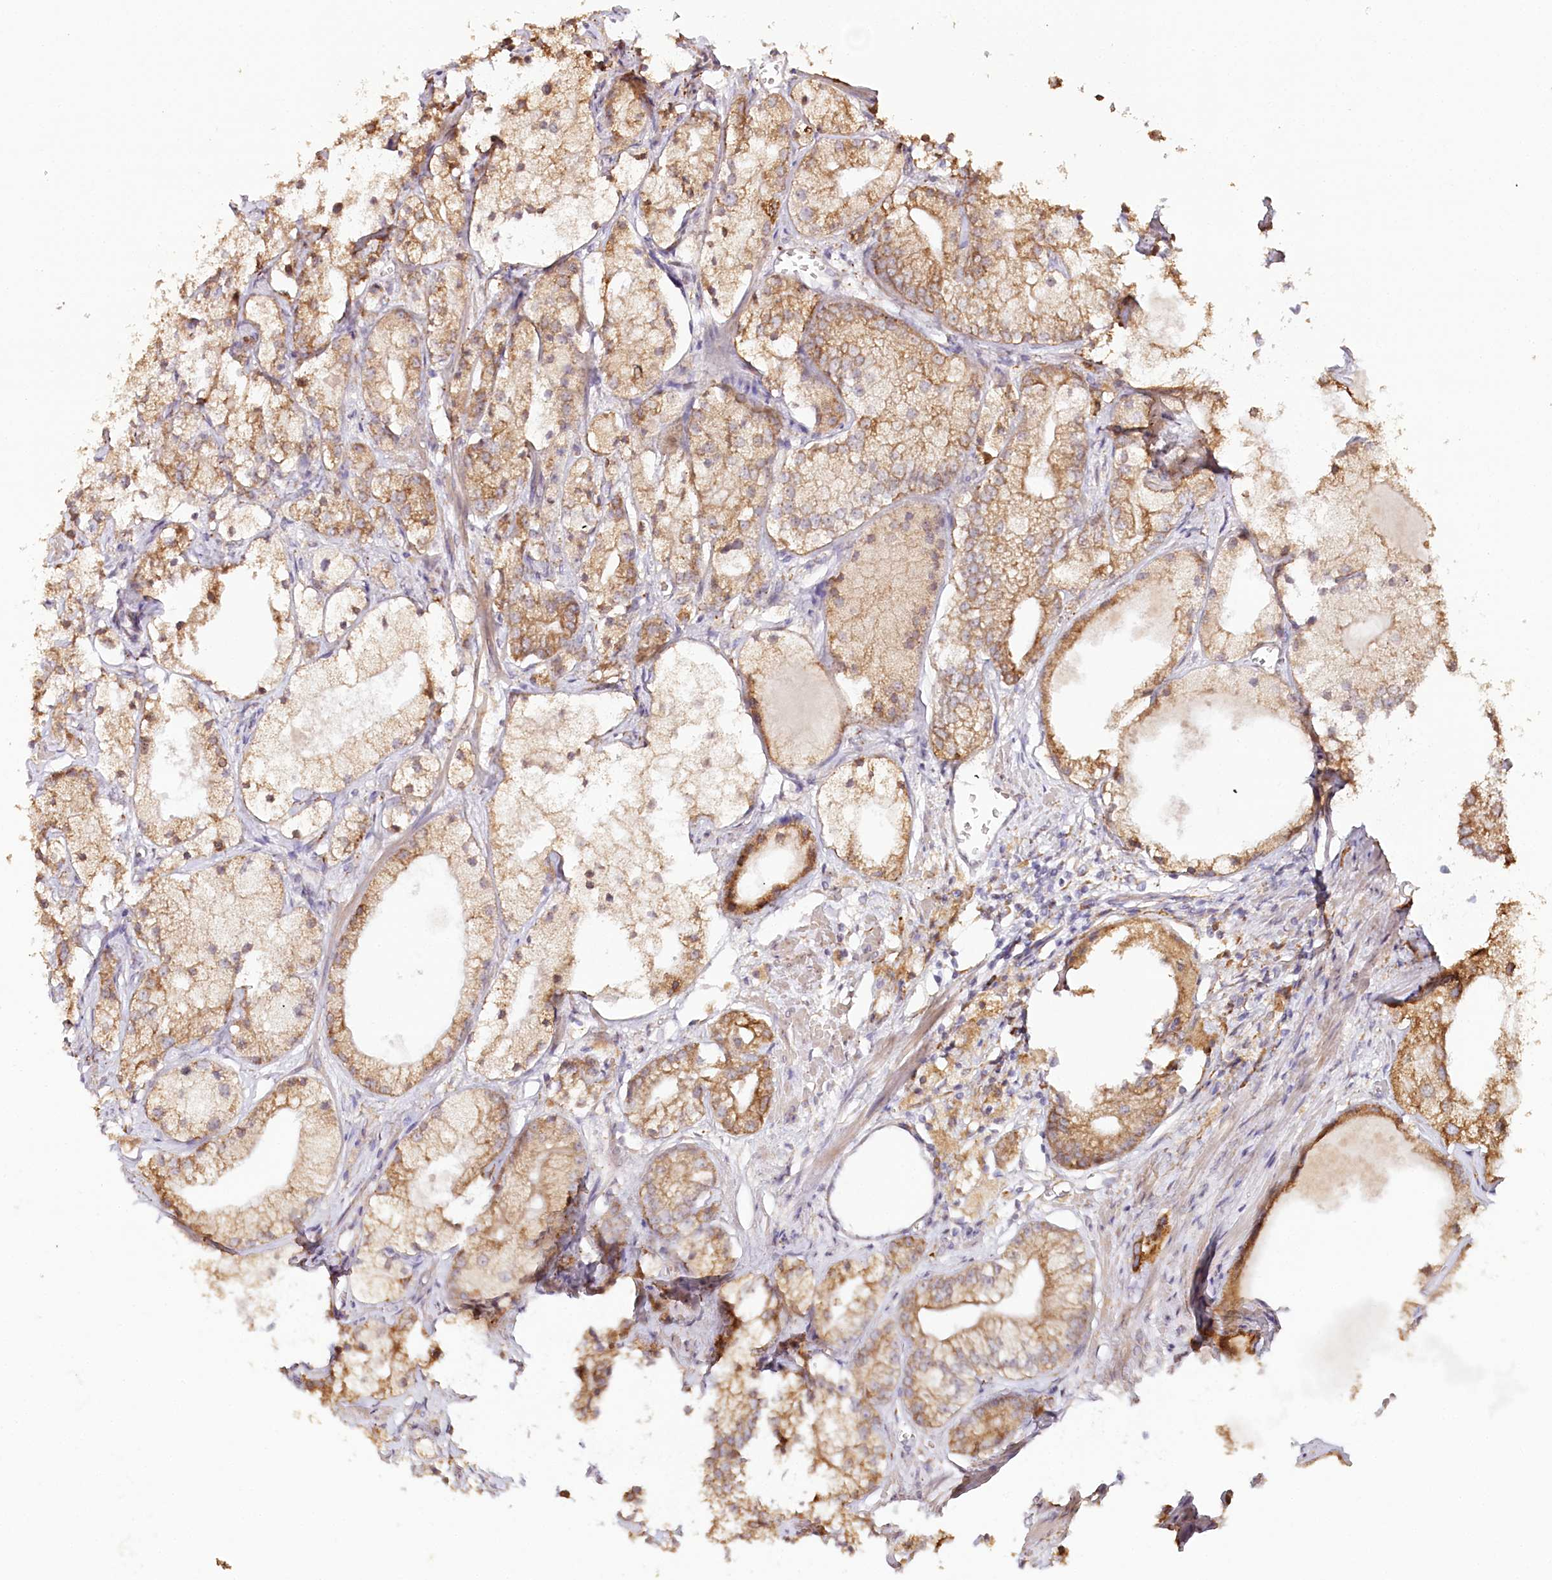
{"staining": {"intensity": "moderate", "quantity": ">75%", "location": "cytoplasmic/membranous"}, "tissue": "prostate cancer", "cell_type": "Tumor cells", "image_type": "cancer", "snomed": [{"axis": "morphology", "description": "Adenocarcinoma, Low grade"}, {"axis": "topography", "description": "Prostate"}], "caption": "Adenocarcinoma (low-grade) (prostate) tissue exhibits moderate cytoplasmic/membranous positivity in about >75% of tumor cells, visualized by immunohistochemistry.", "gene": "VEGFA", "patient": {"sex": "male", "age": 69}}